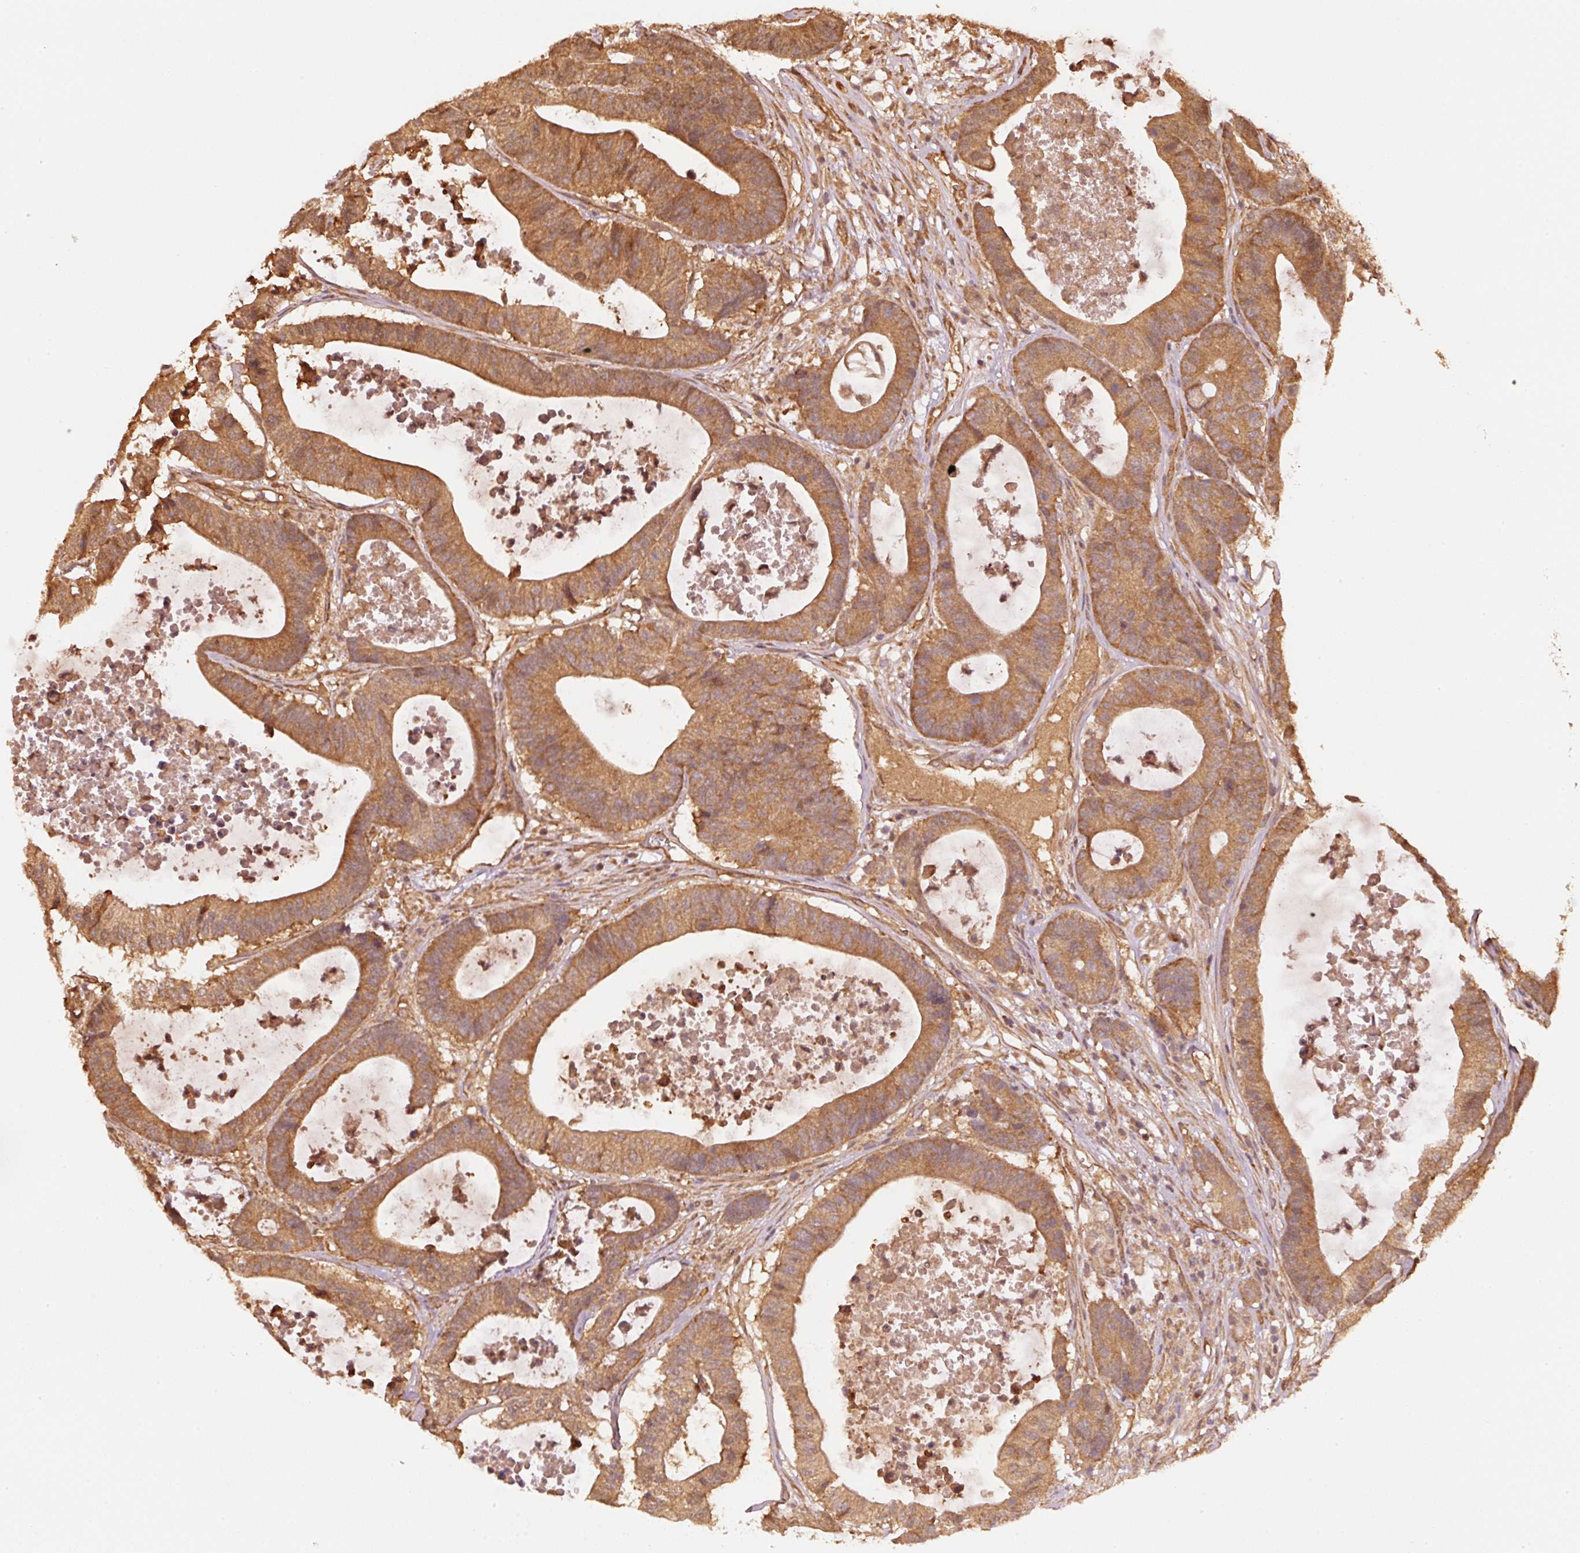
{"staining": {"intensity": "moderate", "quantity": ">75%", "location": "cytoplasmic/membranous"}, "tissue": "colorectal cancer", "cell_type": "Tumor cells", "image_type": "cancer", "snomed": [{"axis": "morphology", "description": "Adenocarcinoma, NOS"}, {"axis": "topography", "description": "Colon"}], "caption": "Tumor cells exhibit moderate cytoplasmic/membranous staining in about >75% of cells in colorectal cancer.", "gene": "STAU1", "patient": {"sex": "female", "age": 84}}